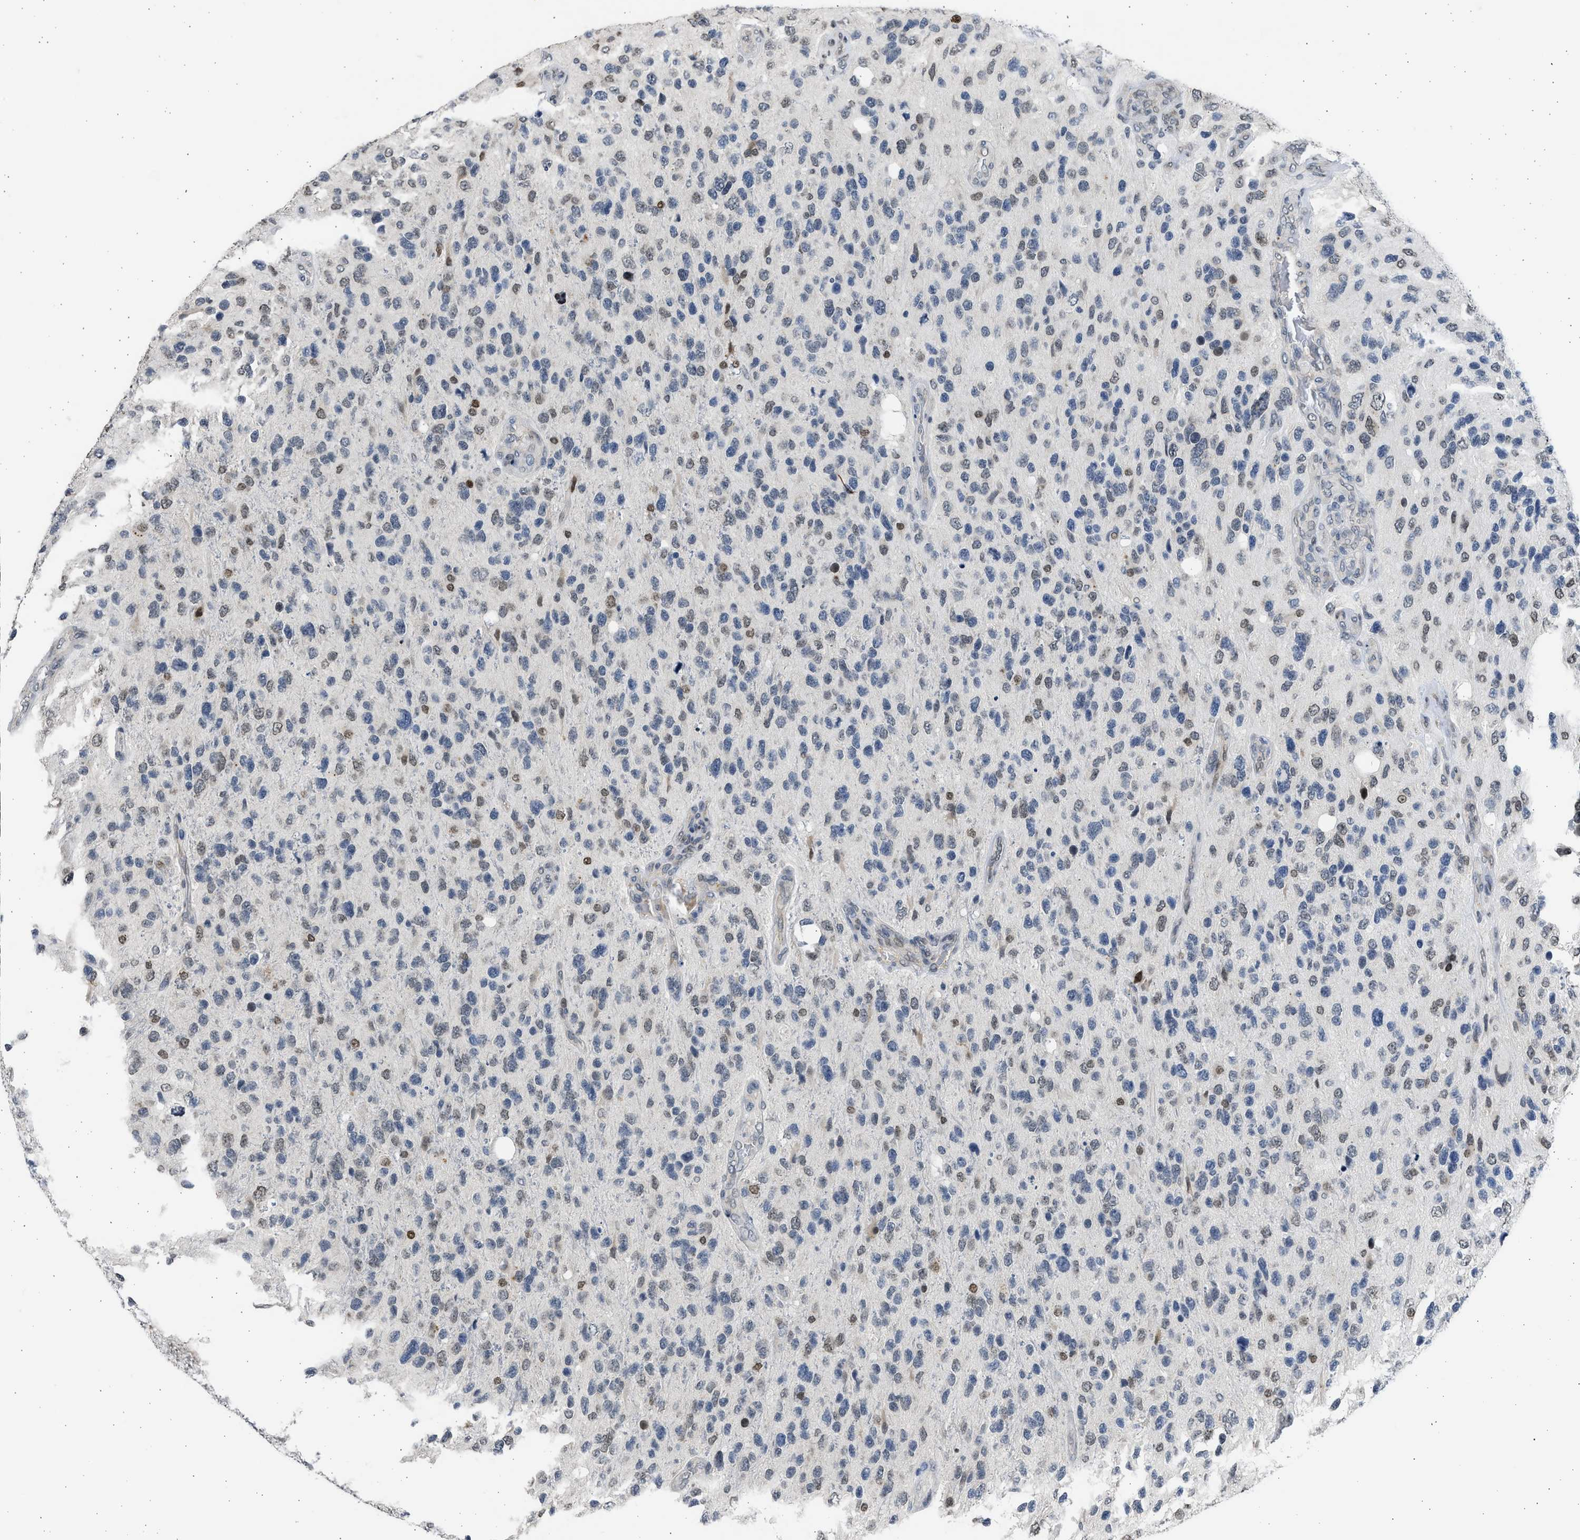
{"staining": {"intensity": "moderate", "quantity": "<25%", "location": "nuclear"}, "tissue": "glioma", "cell_type": "Tumor cells", "image_type": "cancer", "snomed": [{"axis": "morphology", "description": "Glioma, malignant, High grade"}, {"axis": "topography", "description": "Brain"}], "caption": "Tumor cells display low levels of moderate nuclear expression in about <25% of cells in glioma.", "gene": "HMGN3", "patient": {"sex": "female", "age": 58}}